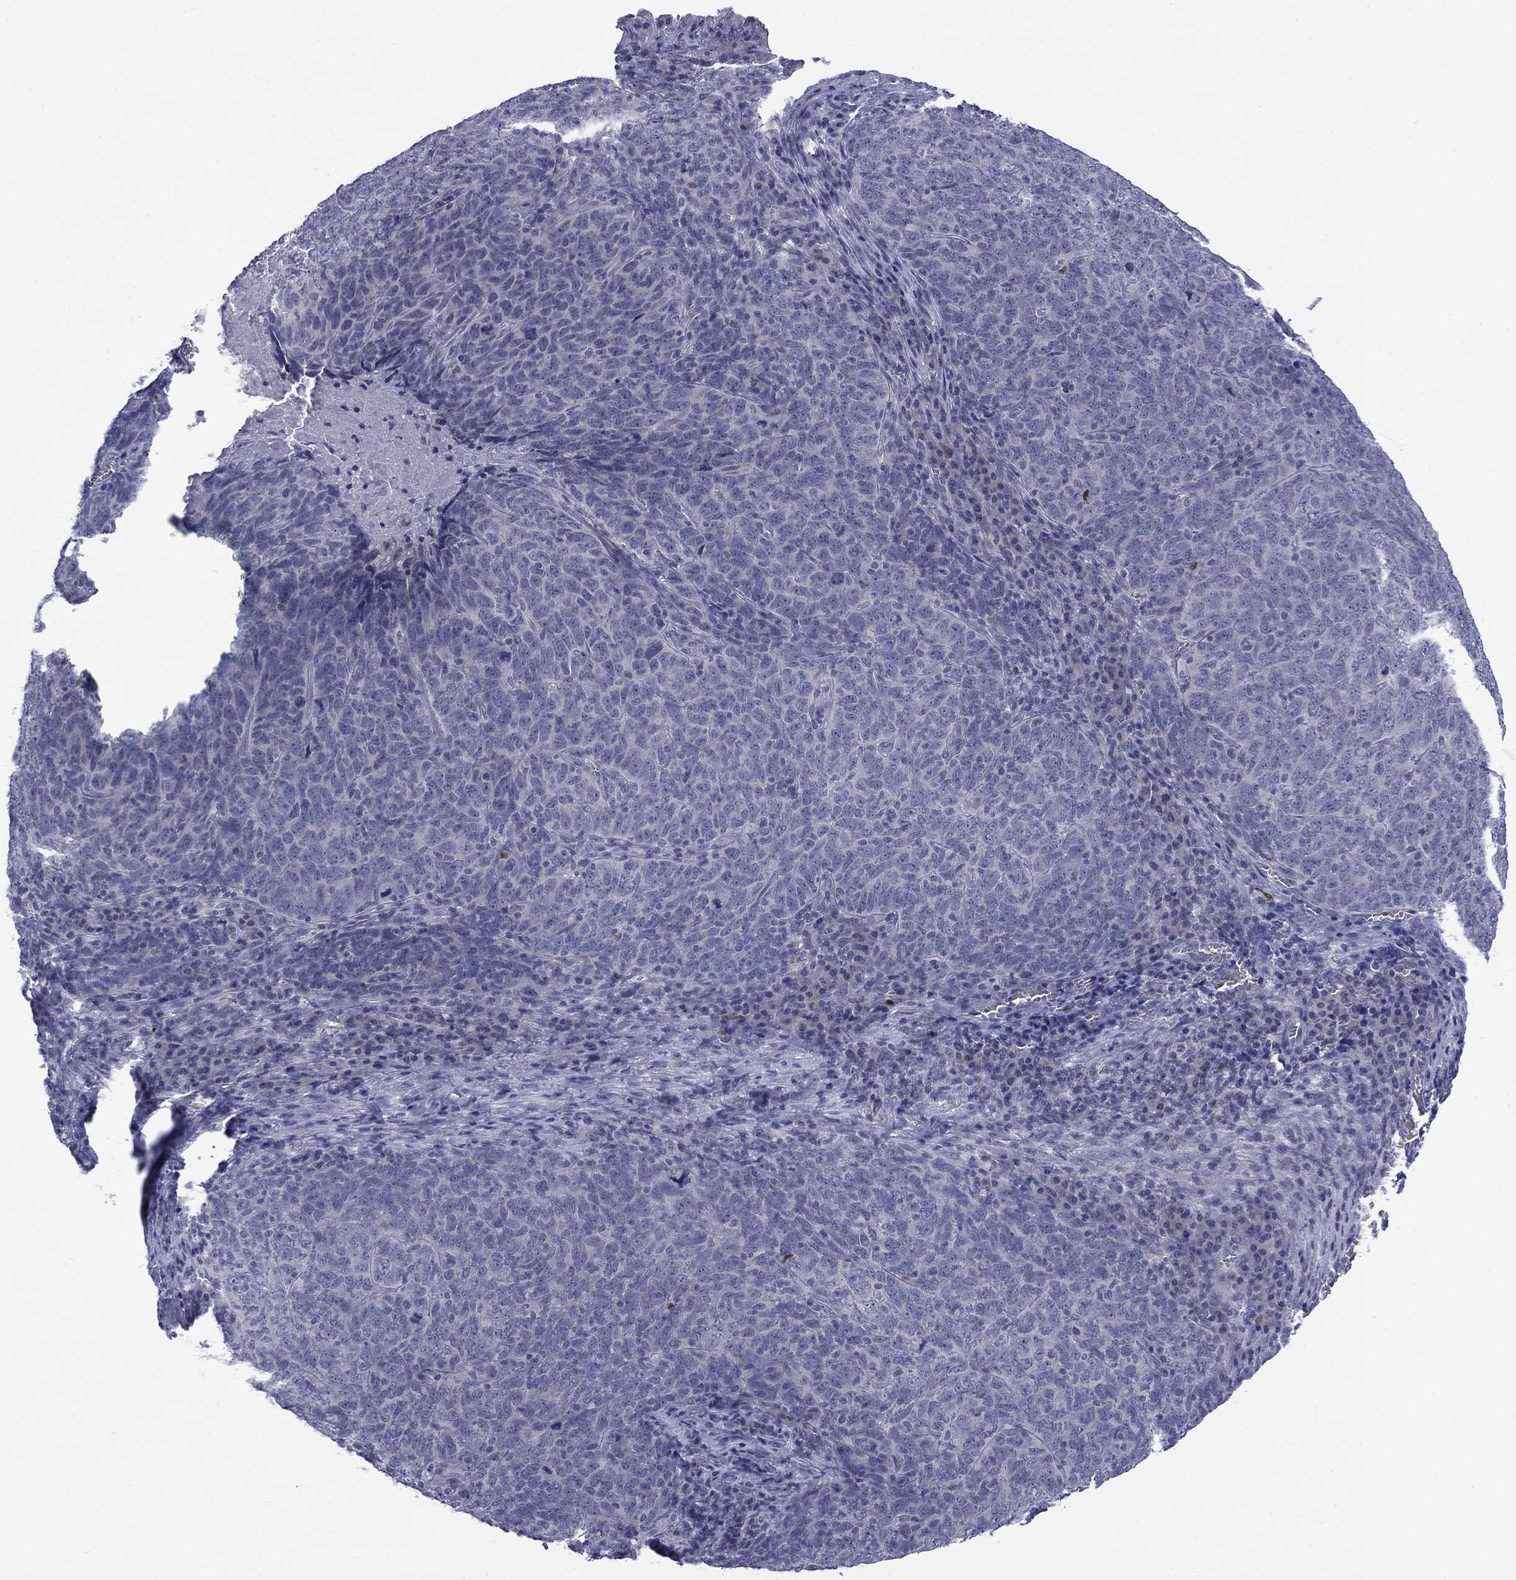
{"staining": {"intensity": "negative", "quantity": "none", "location": "none"}, "tissue": "skin cancer", "cell_type": "Tumor cells", "image_type": "cancer", "snomed": [{"axis": "morphology", "description": "Squamous cell carcinoma, NOS"}, {"axis": "topography", "description": "Skin"}, {"axis": "topography", "description": "Anal"}], "caption": "Tumor cells are negative for brown protein staining in skin cancer (squamous cell carcinoma).", "gene": "CACNA1A", "patient": {"sex": "female", "age": 51}}